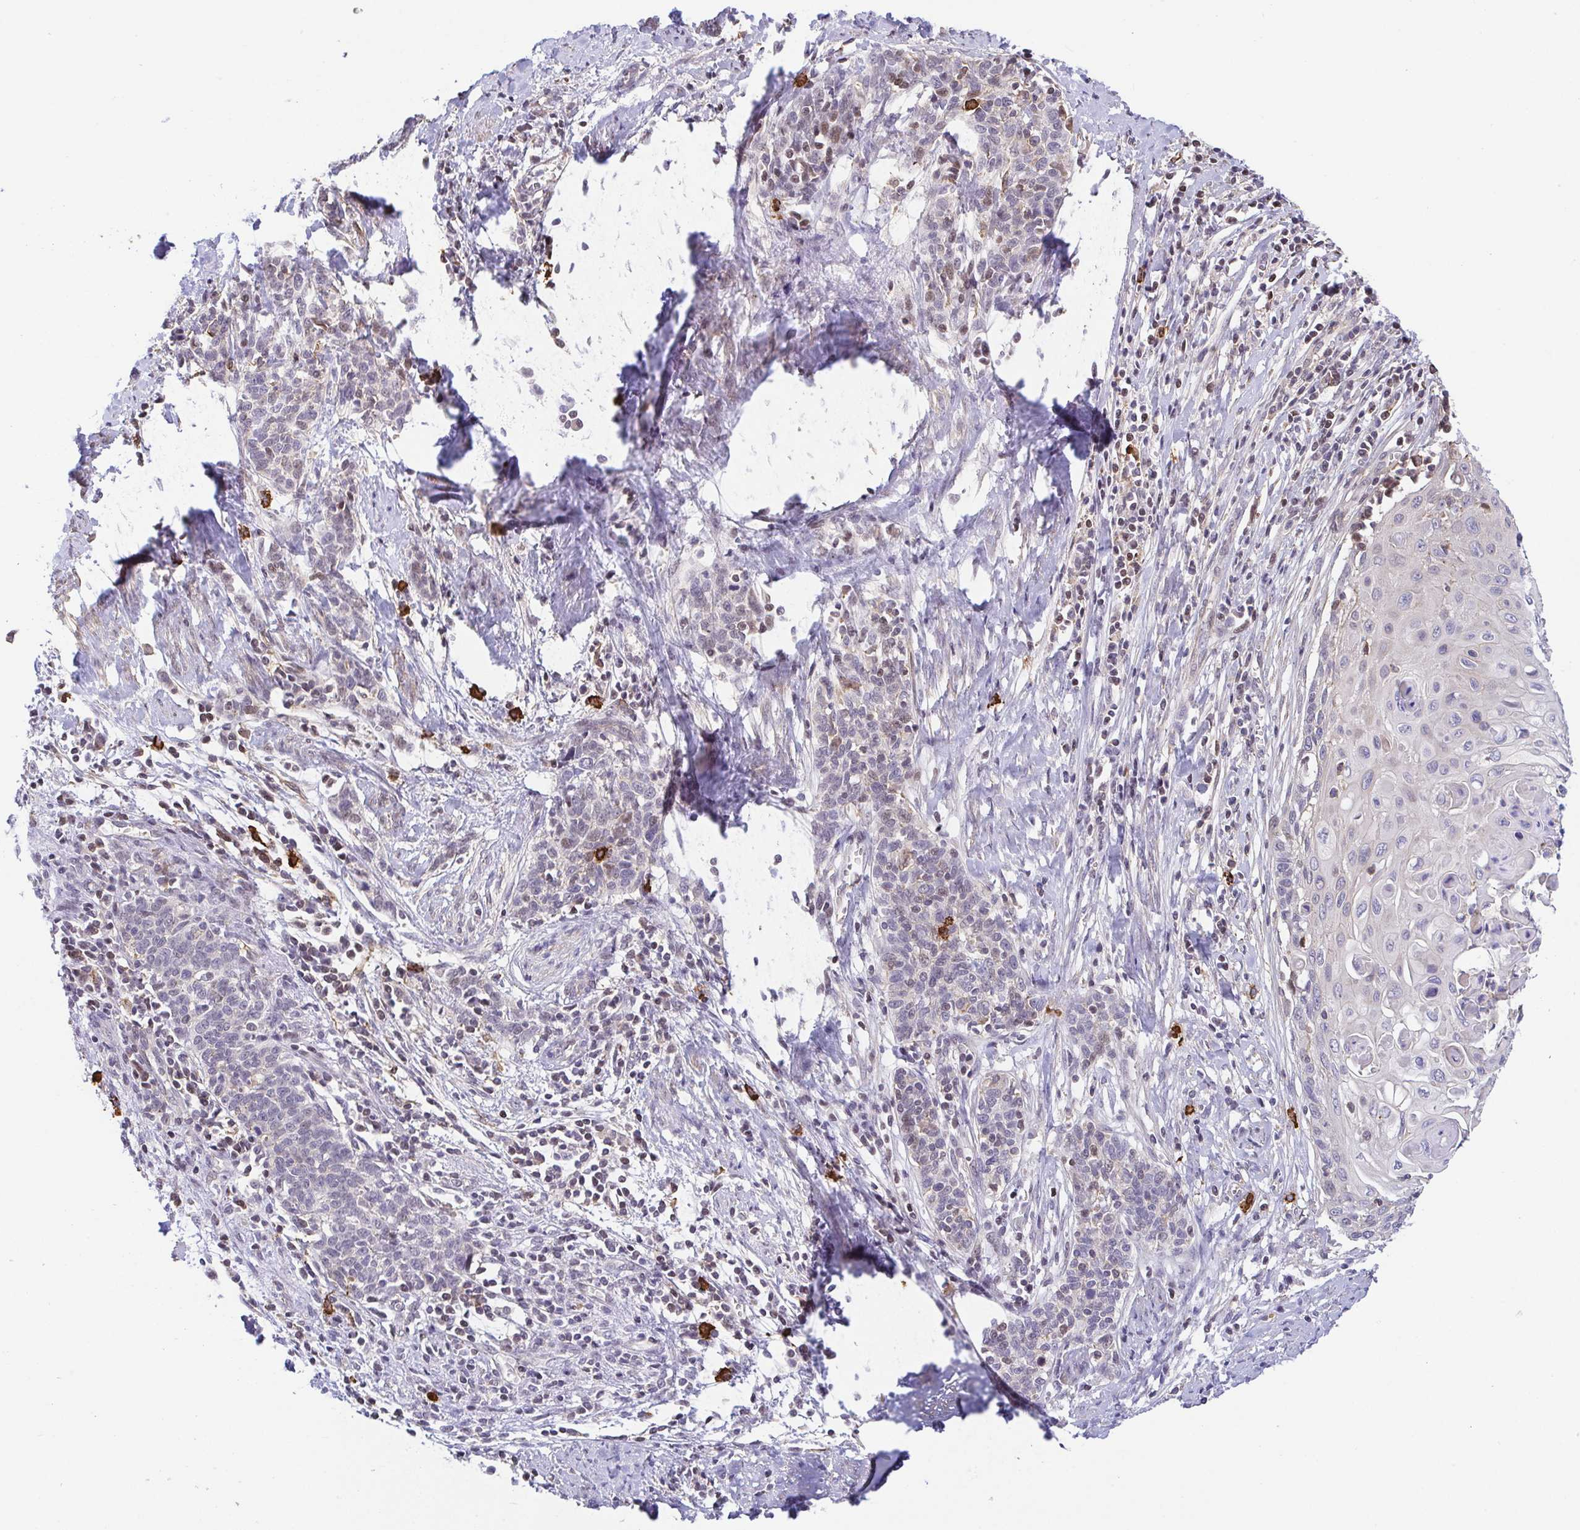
{"staining": {"intensity": "negative", "quantity": "none", "location": "none"}, "tissue": "cervical cancer", "cell_type": "Tumor cells", "image_type": "cancer", "snomed": [{"axis": "morphology", "description": "Squamous cell carcinoma, NOS"}, {"axis": "topography", "description": "Cervix"}], "caption": "DAB immunohistochemical staining of human cervical cancer (squamous cell carcinoma) exhibits no significant expression in tumor cells.", "gene": "PREPL", "patient": {"sex": "female", "age": 39}}